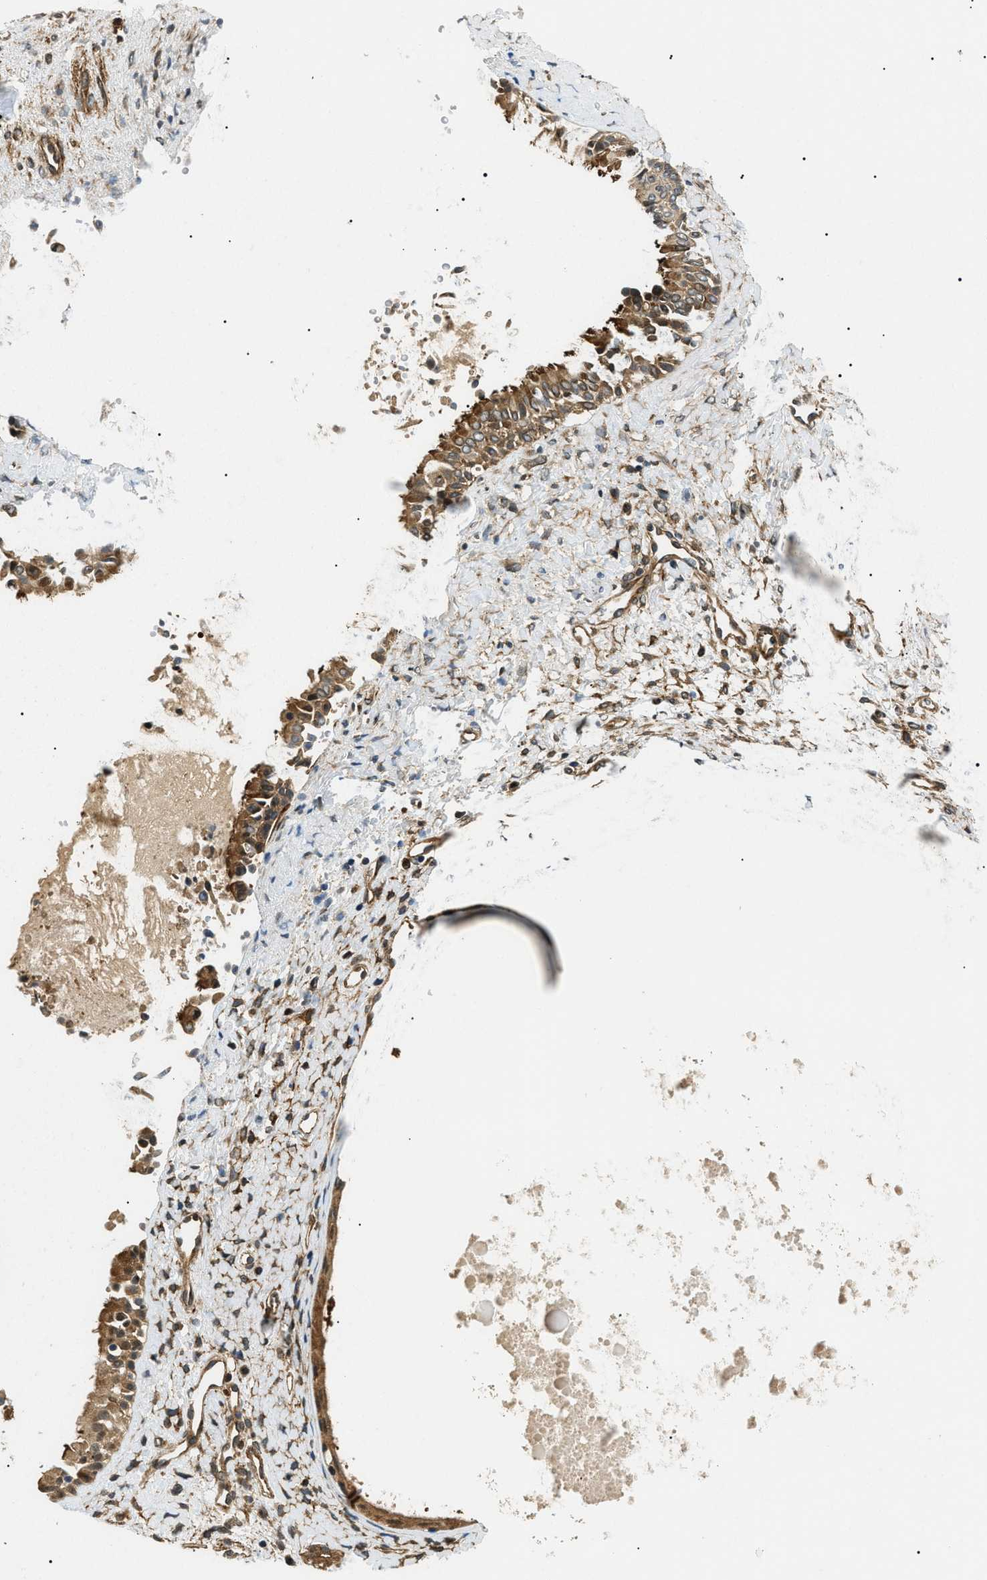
{"staining": {"intensity": "strong", "quantity": ">75%", "location": "cytoplasmic/membranous"}, "tissue": "nasopharynx", "cell_type": "Respiratory epithelial cells", "image_type": "normal", "snomed": [{"axis": "morphology", "description": "Normal tissue, NOS"}, {"axis": "topography", "description": "Nasopharynx"}], "caption": "Immunohistochemical staining of normal human nasopharynx exhibits >75% levels of strong cytoplasmic/membranous protein positivity in about >75% of respiratory epithelial cells.", "gene": "ATP6AP1", "patient": {"sex": "male", "age": 22}}